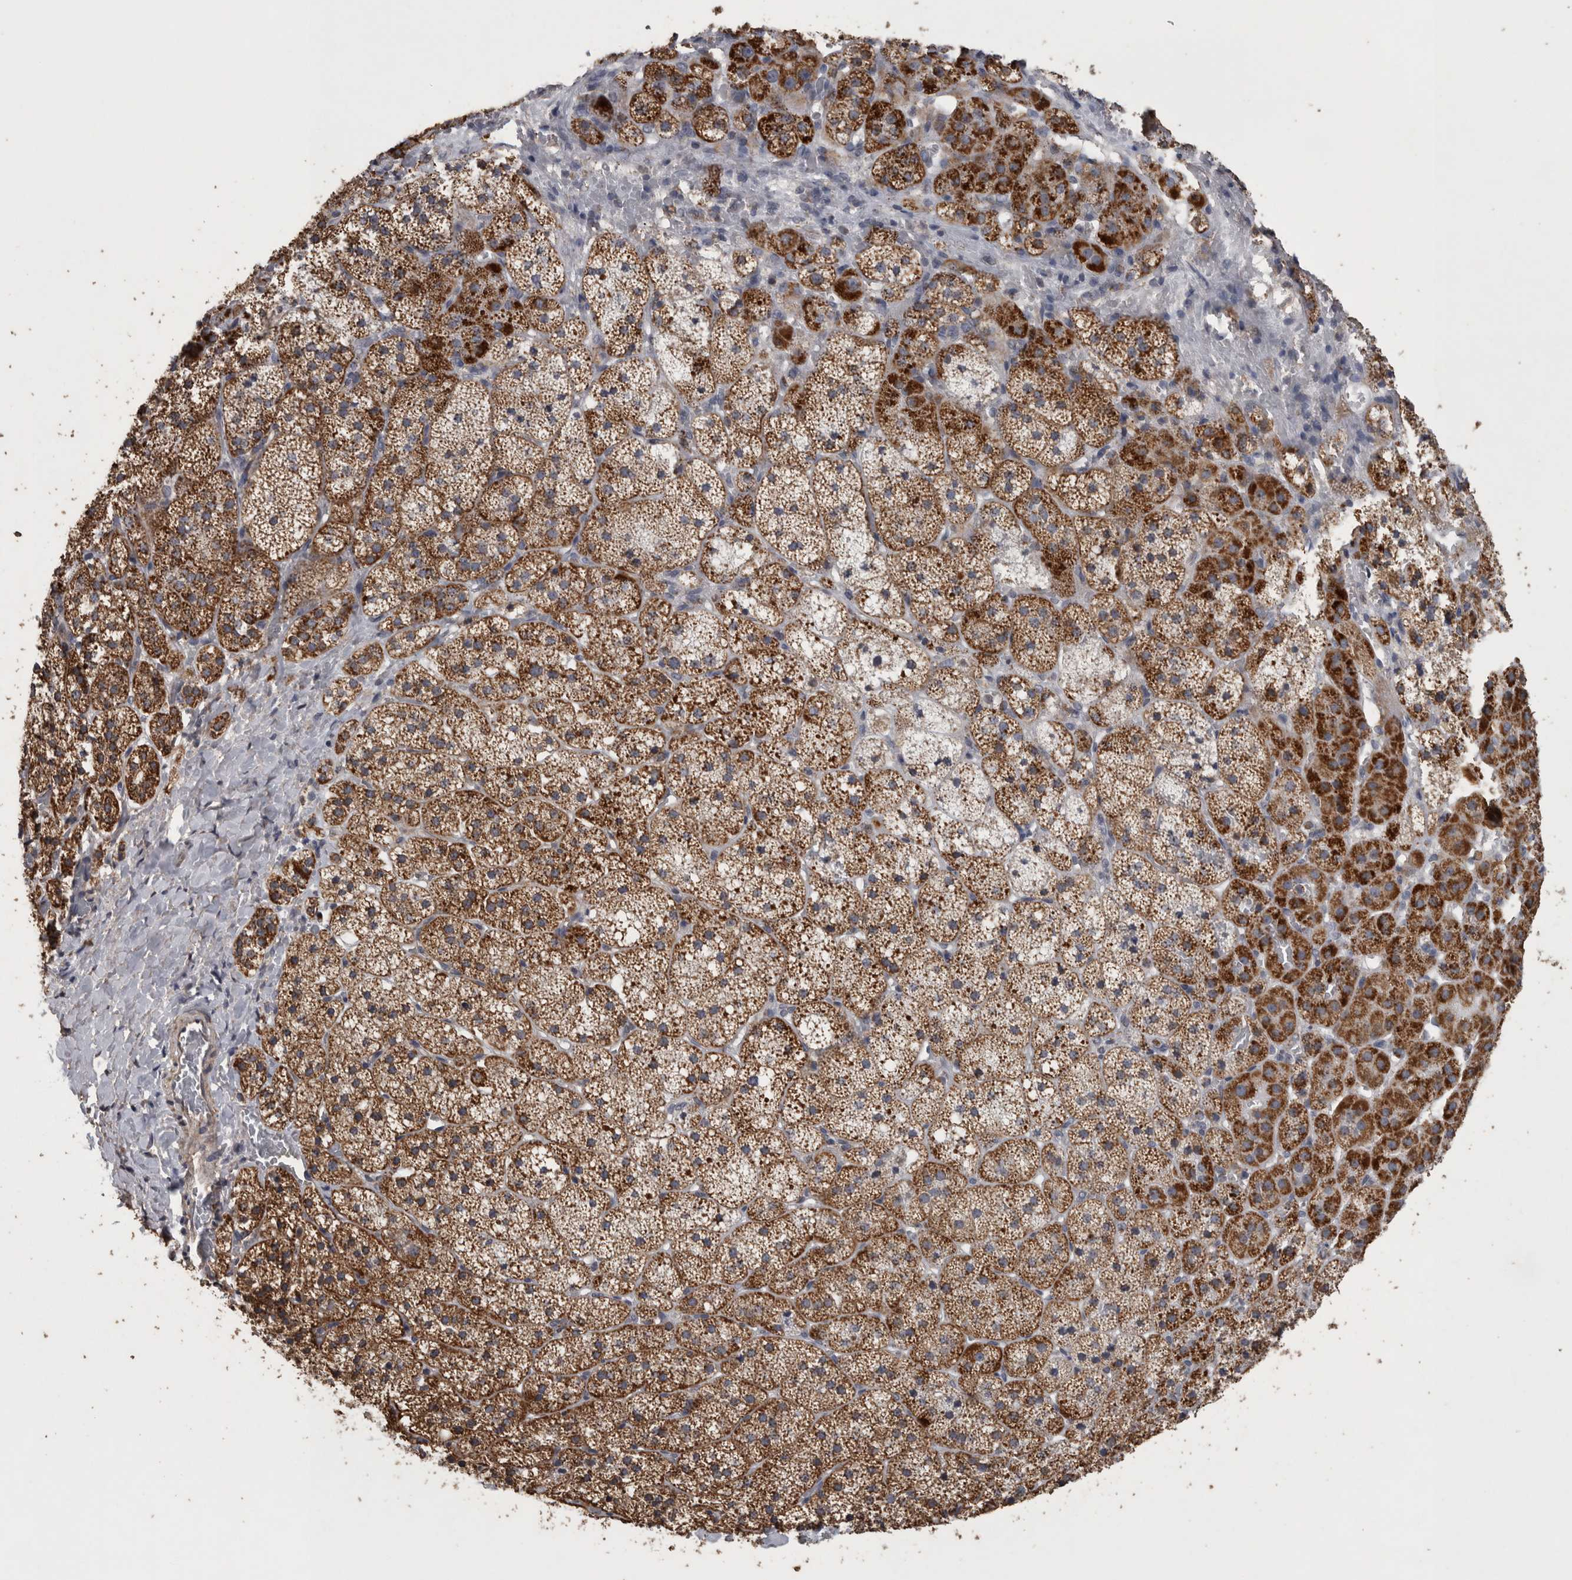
{"staining": {"intensity": "strong", "quantity": ">75%", "location": "cytoplasmic/membranous"}, "tissue": "adrenal gland", "cell_type": "Glandular cells", "image_type": "normal", "snomed": [{"axis": "morphology", "description": "Normal tissue, NOS"}, {"axis": "topography", "description": "Adrenal gland"}], "caption": "Immunohistochemistry (IHC) (DAB (3,3'-diaminobenzidine)) staining of normal adrenal gland shows strong cytoplasmic/membranous protein staining in approximately >75% of glandular cells. (Stains: DAB in brown, nuclei in blue, Microscopy: brightfield microscopy at high magnification).", "gene": "ACADM", "patient": {"sex": "female", "age": 44}}